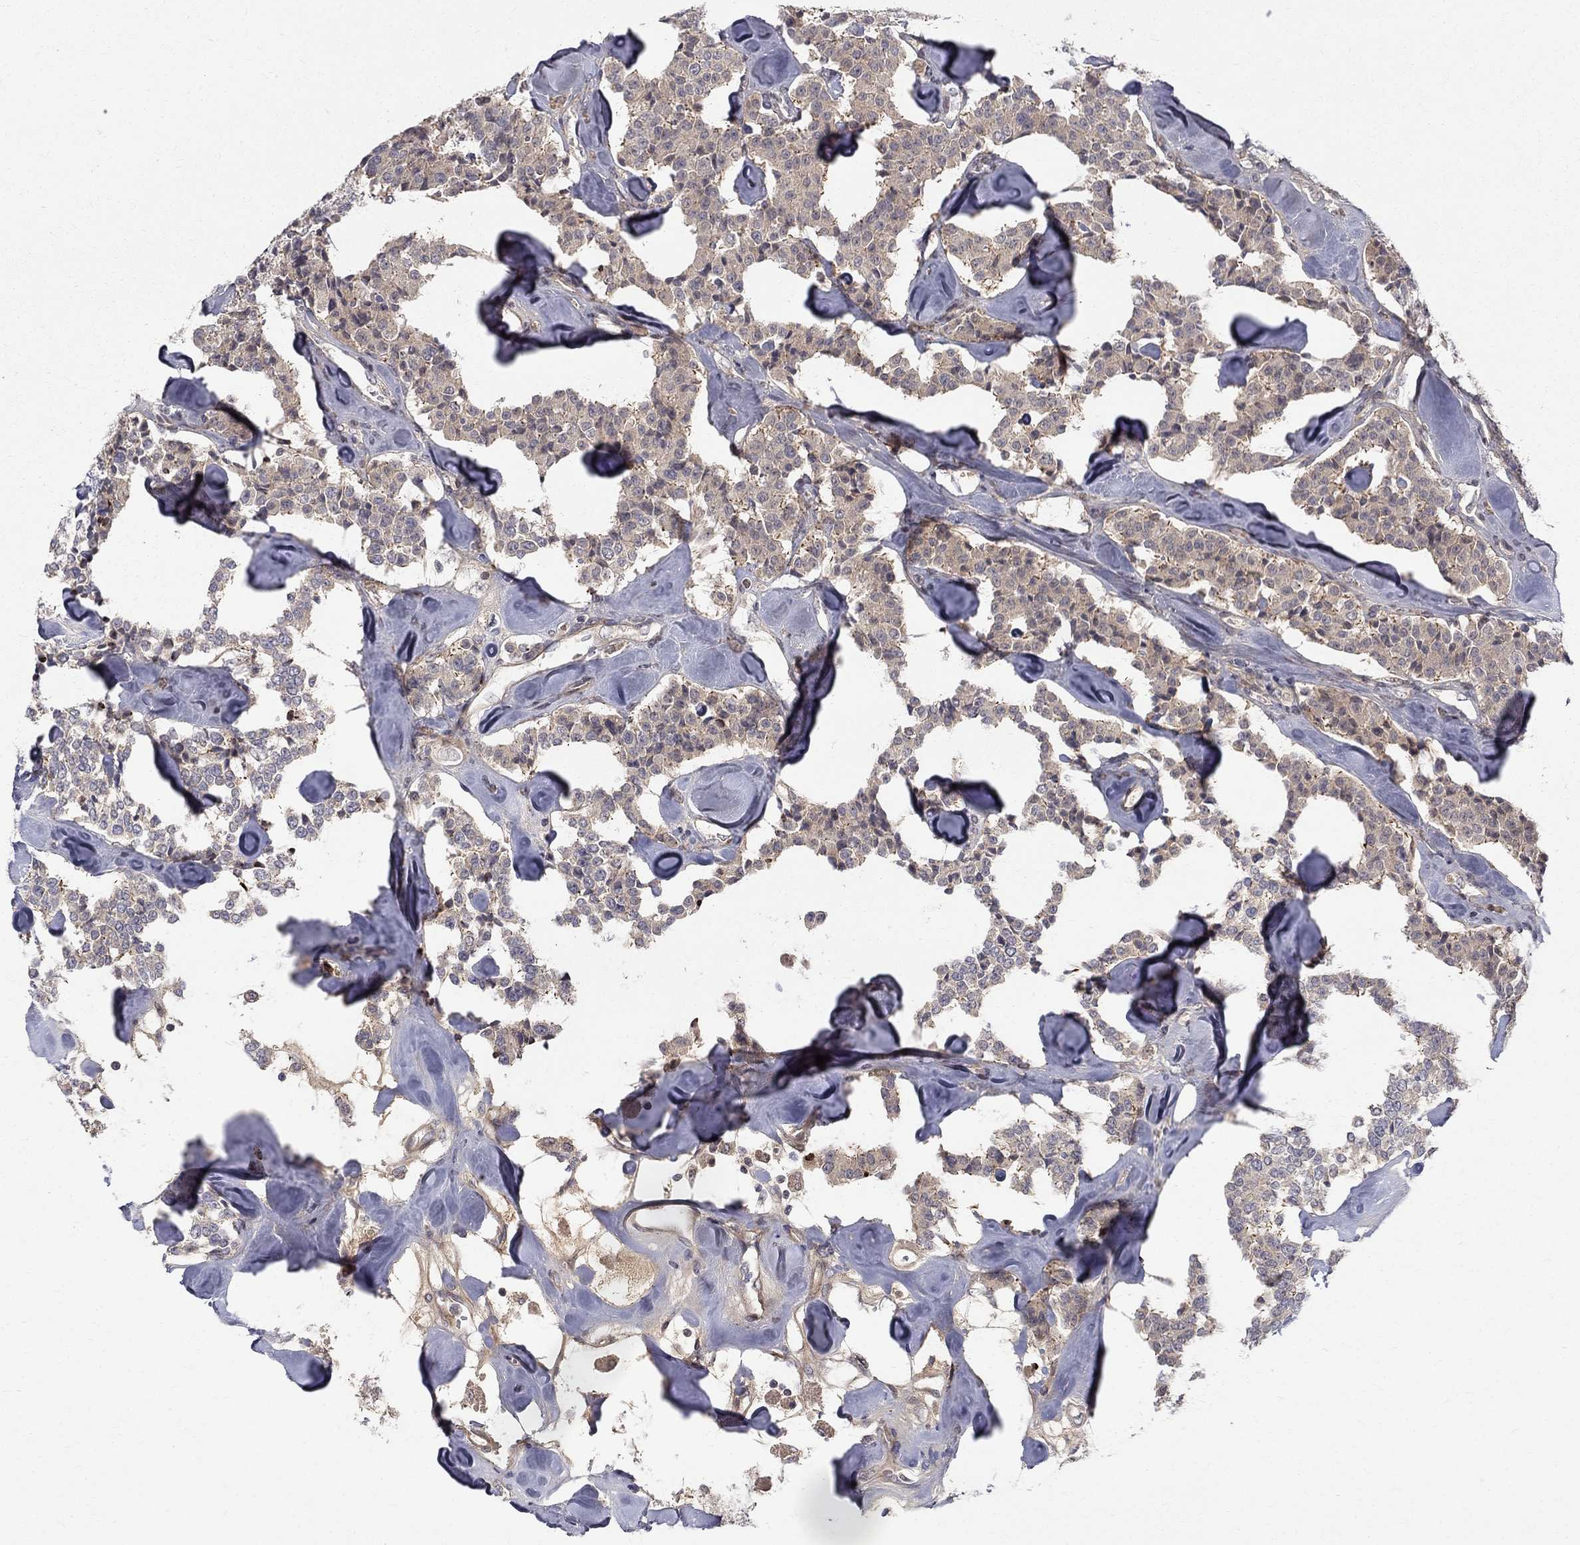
{"staining": {"intensity": "weak", "quantity": ">75%", "location": "cytoplasmic/membranous"}, "tissue": "carcinoid", "cell_type": "Tumor cells", "image_type": "cancer", "snomed": [{"axis": "morphology", "description": "Carcinoid, malignant, NOS"}, {"axis": "topography", "description": "Pancreas"}], "caption": "Weak cytoplasmic/membranous expression is seen in approximately >75% of tumor cells in carcinoid.", "gene": "WDR19", "patient": {"sex": "male", "age": 41}}